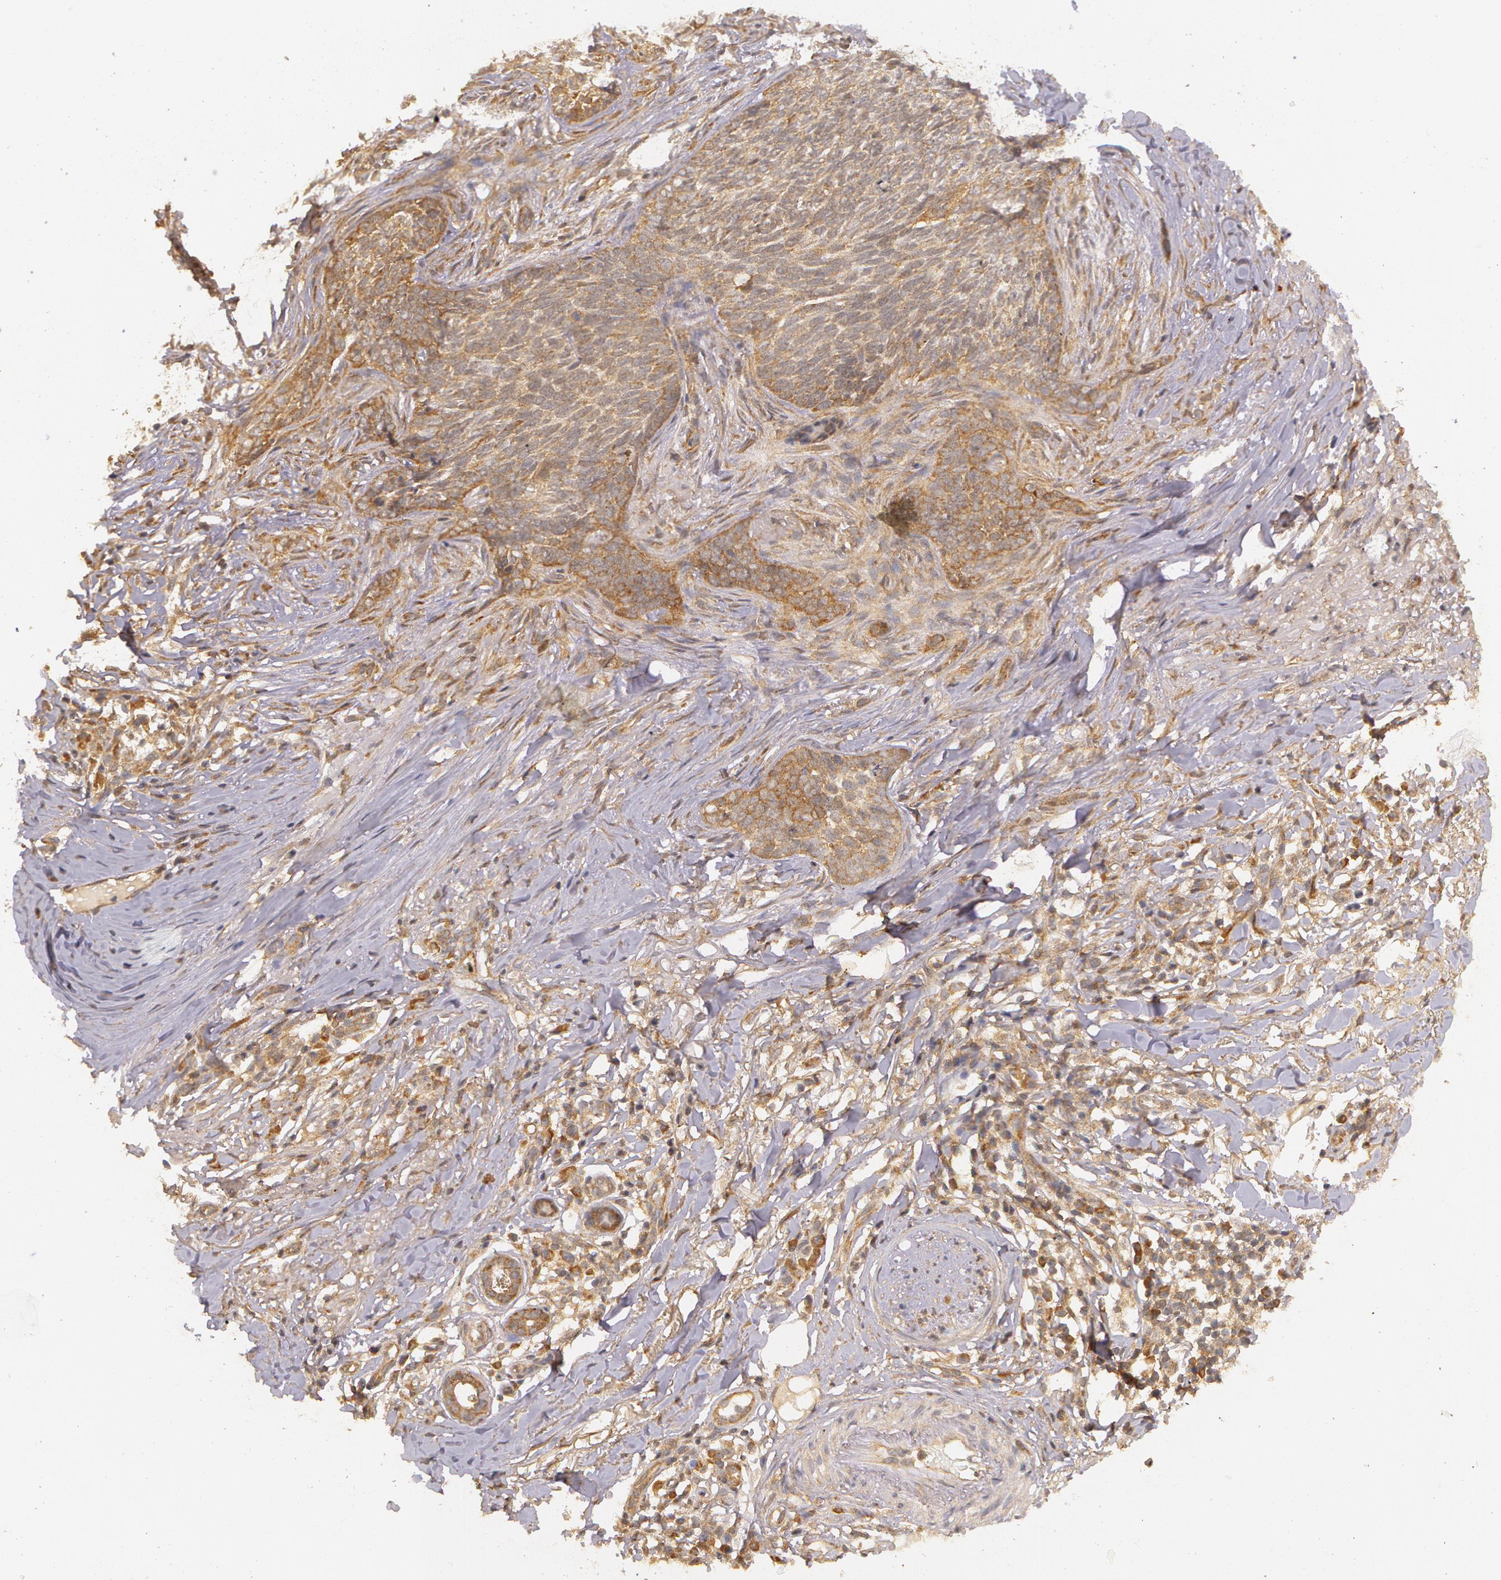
{"staining": {"intensity": "weak", "quantity": ">75%", "location": "cytoplasmic/membranous"}, "tissue": "skin cancer", "cell_type": "Tumor cells", "image_type": "cancer", "snomed": [{"axis": "morphology", "description": "Basal cell carcinoma"}, {"axis": "topography", "description": "Skin"}], "caption": "An image showing weak cytoplasmic/membranous positivity in about >75% of tumor cells in skin cancer, as visualized by brown immunohistochemical staining.", "gene": "ASCC2", "patient": {"sex": "female", "age": 81}}